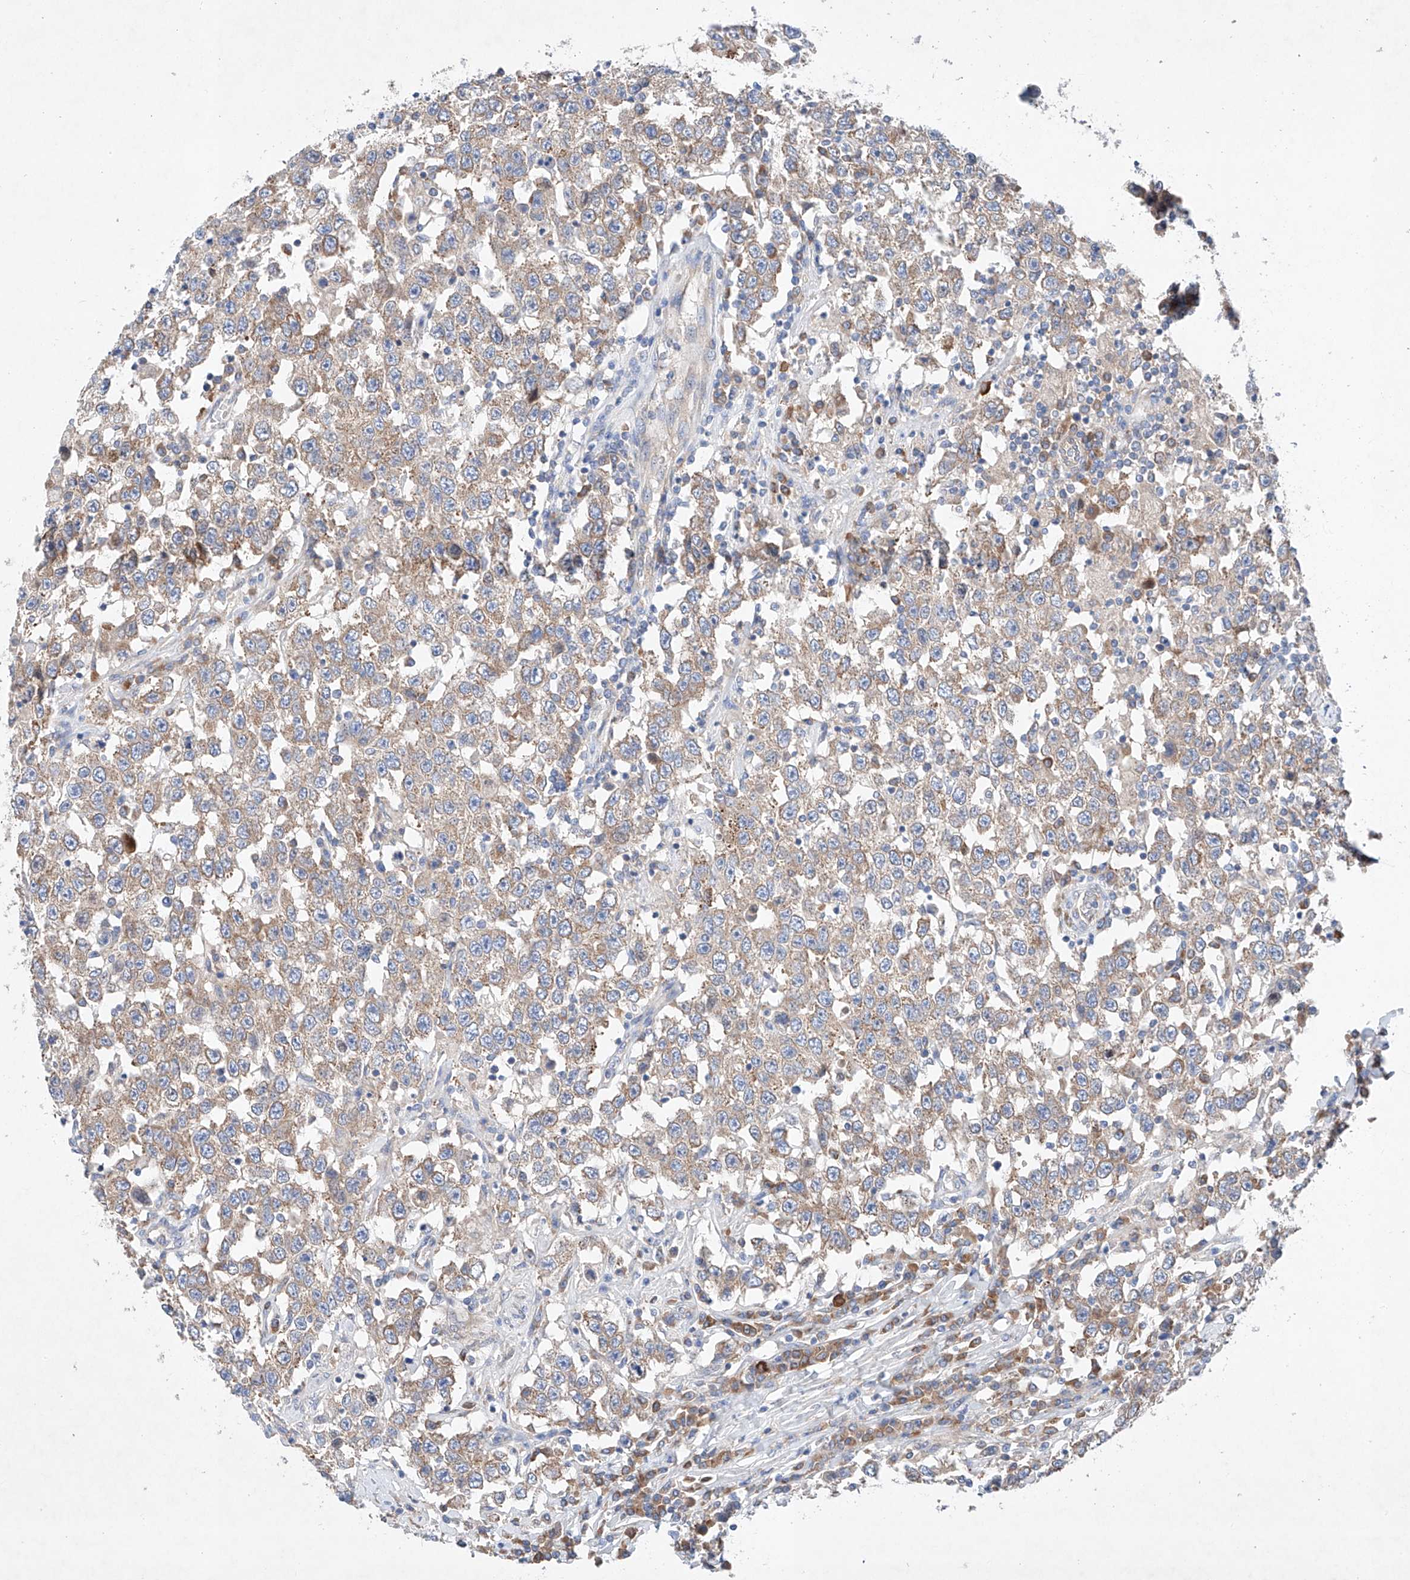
{"staining": {"intensity": "weak", "quantity": ">75%", "location": "cytoplasmic/membranous"}, "tissue": "testis cancer", "cell_type": "Tumor cells", "image_type": "cancer", "snomed": [{"axis": "morphology", "description": "Seminoma, NOS"}, {"axis": "topography", "description": "Testis"}], "caption": "A photomicrograph showing weak cytoplasmic/membranous positivity in about >75% of tumor cells in testis seminoma, as visualized by brown immunohistochemical staining.", "gene": "FASTK", "patient": {"sex": "male", "age": 41}}